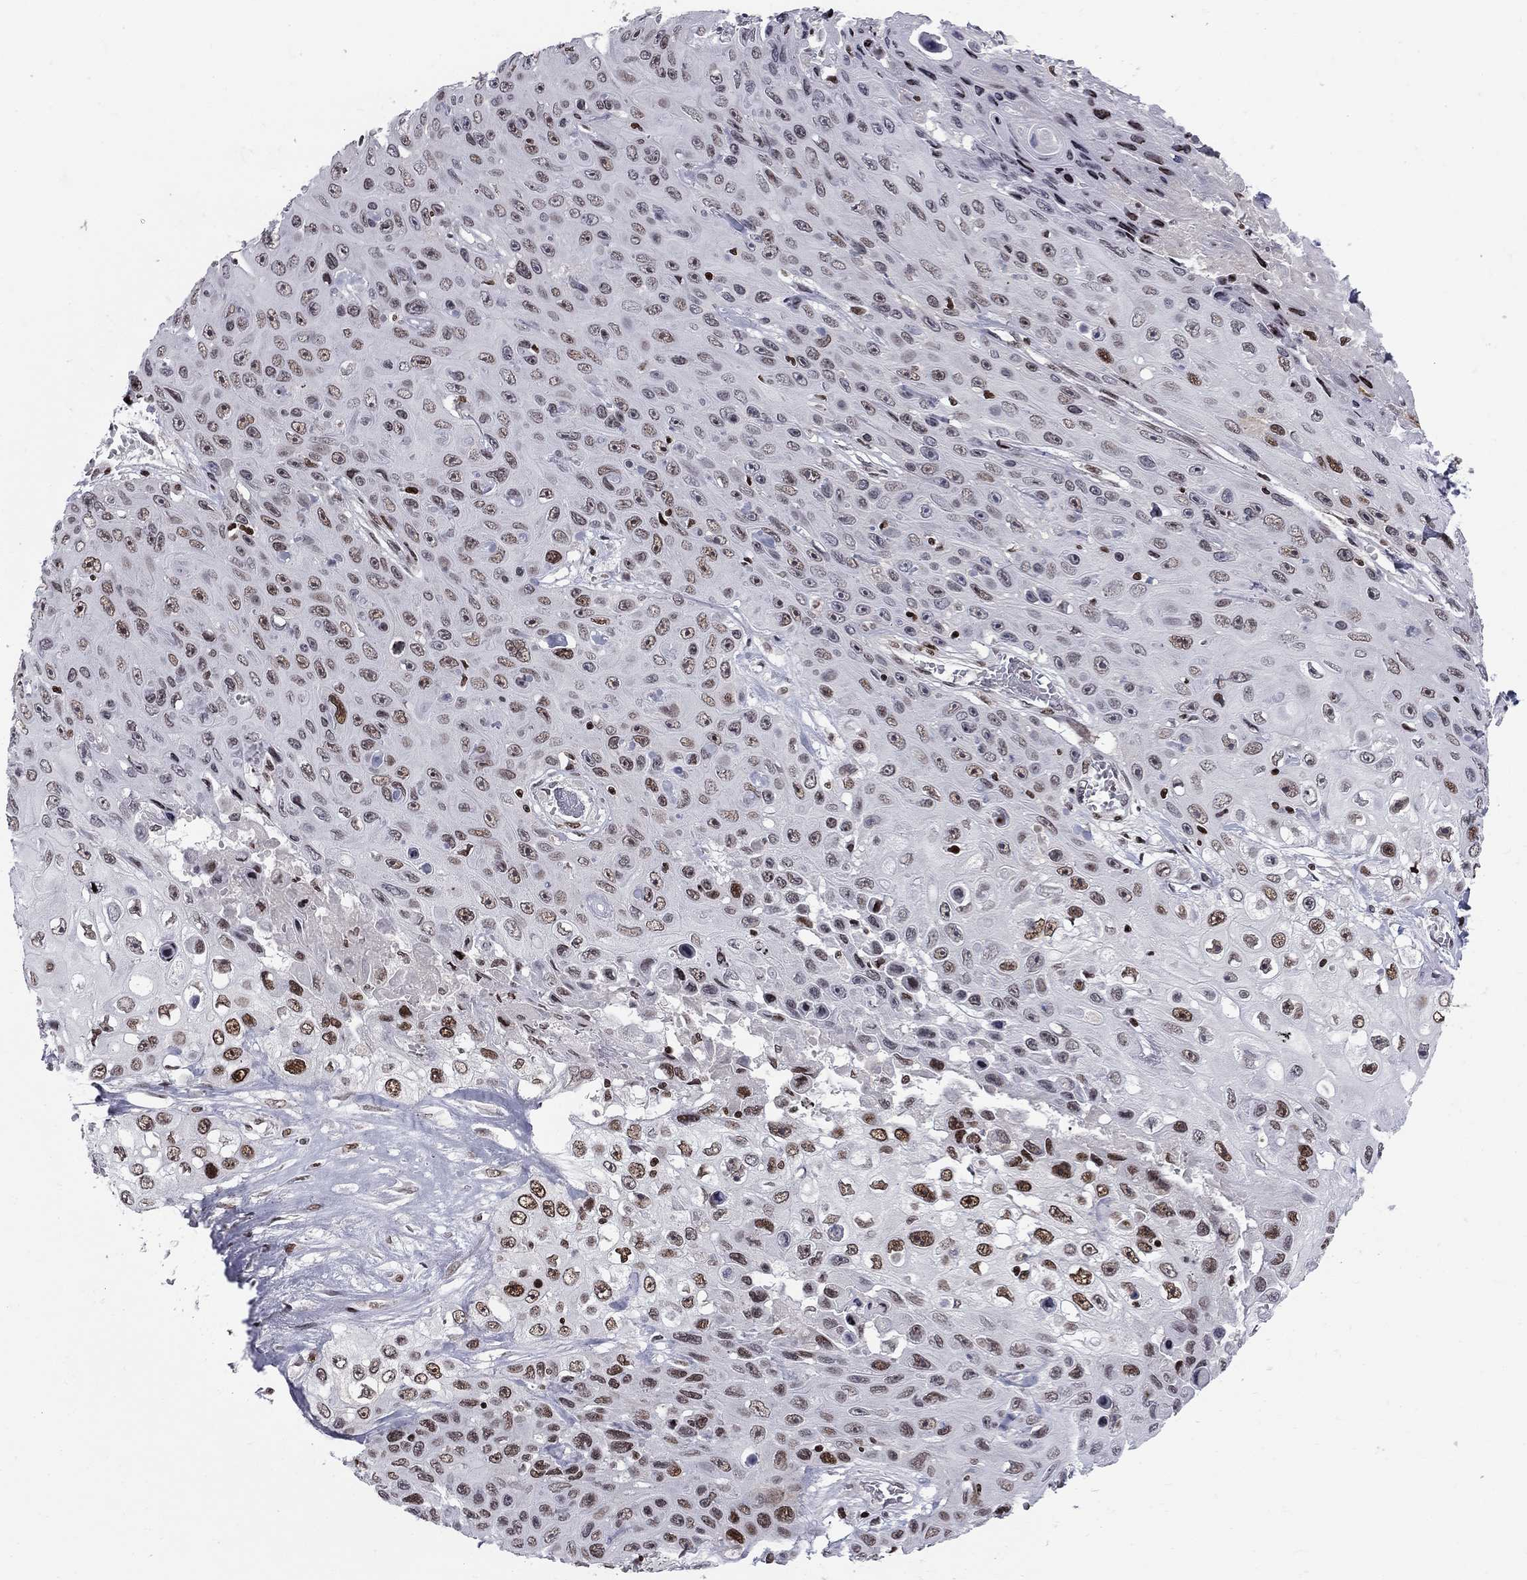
{"staining": {"intensity": "strong", "quantity": "25%-75%", "location": "nuclear"}, "tissue": "skin cancer", "cell_type": "Tumor cells", "image_type": "cancer", "snomed": [{"axis": "morphology", "description": "Squamous cell carcinoma, NOS"}, {"axis": "topography", "description": "Skin"}], "caption": "Immunohistochemical staining of skin cancer displays strong nuclear protein staining in about 25%-75% of tumor cells.", "gene": "RNASEH2C", "patient": {"sex": "male", "age": 82}}